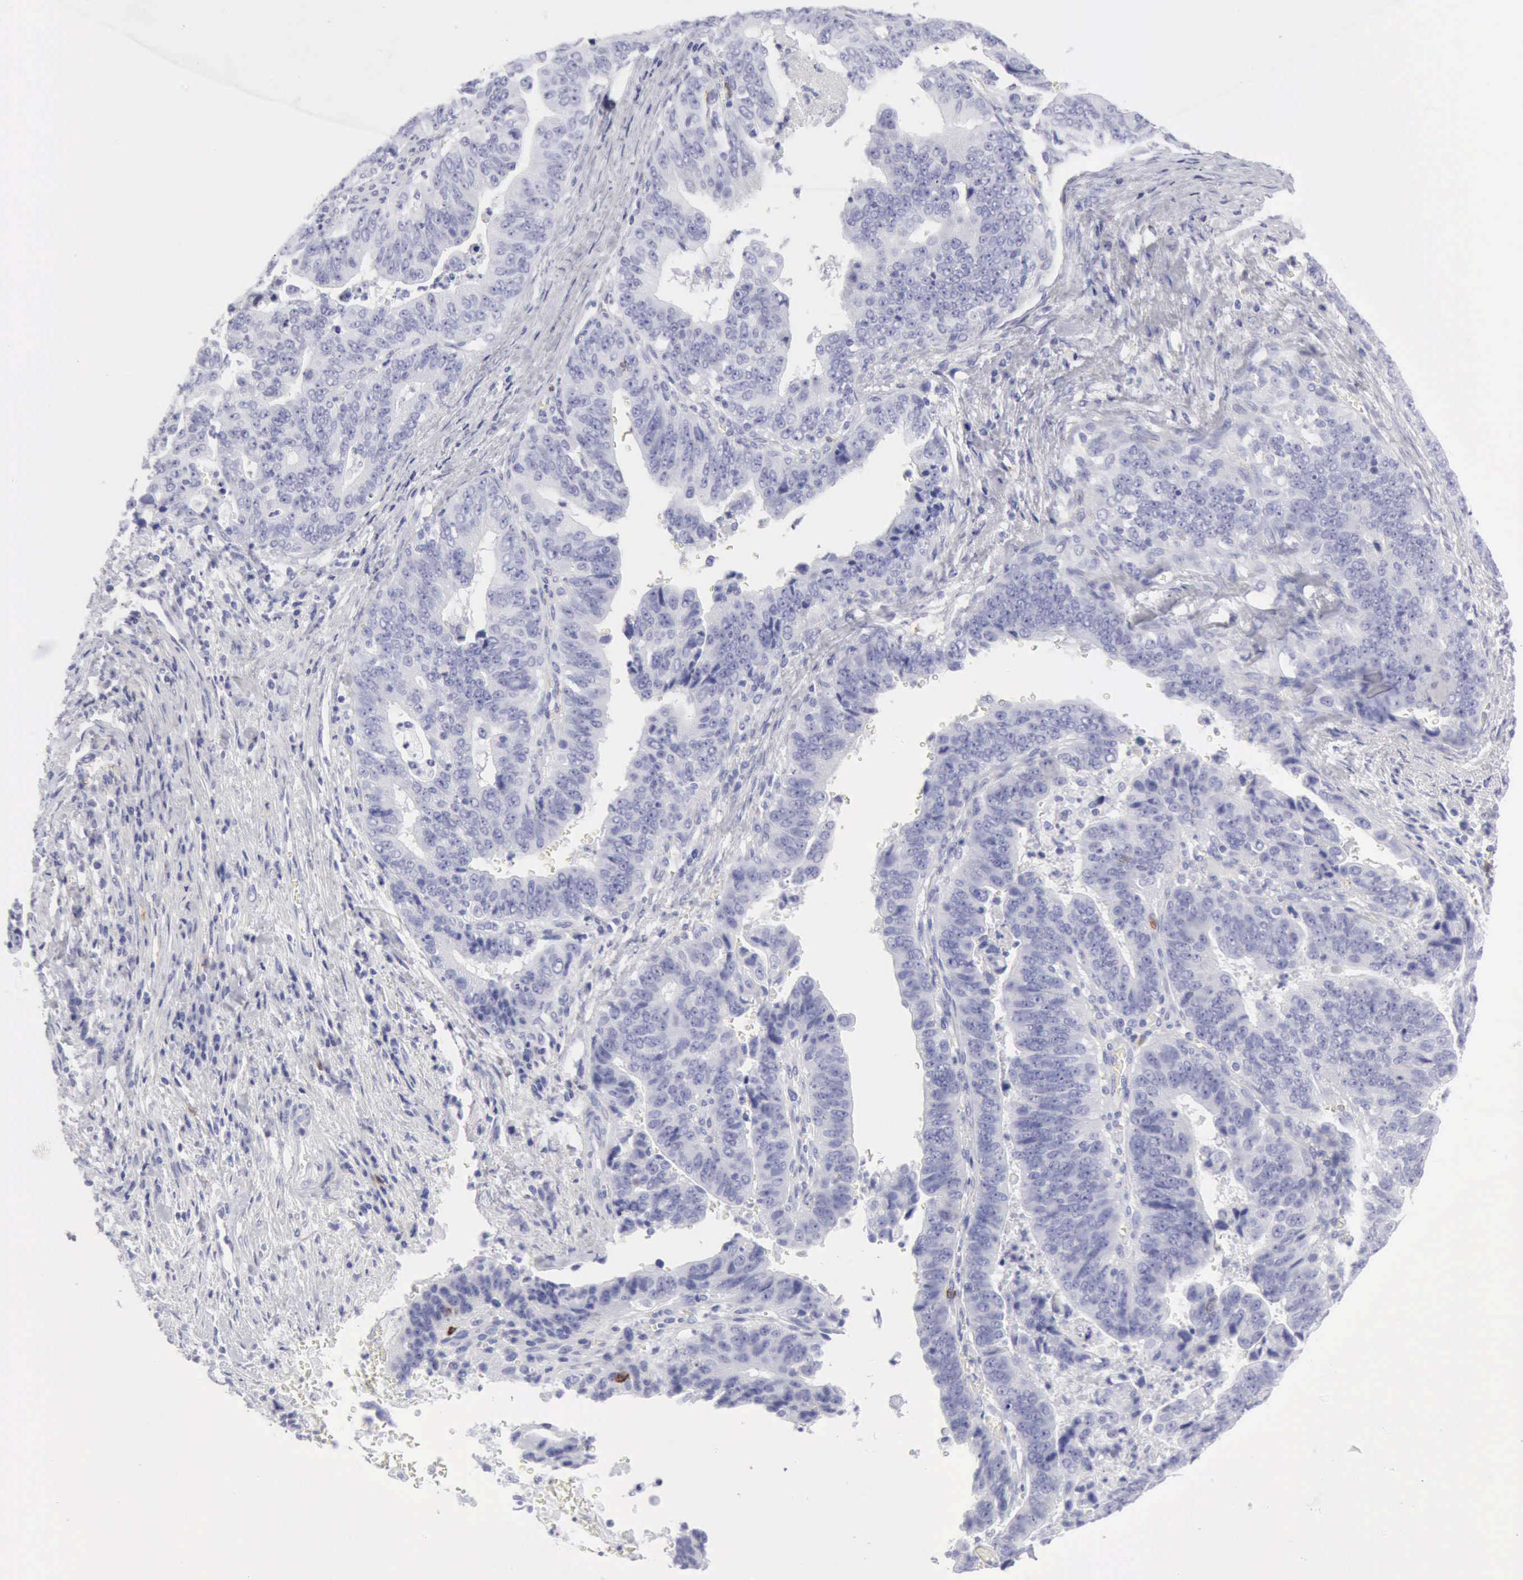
{"staining": {"intensity": "negative", "quantity": "none", "location": "none"}, "tissue": "stomach cancer", "cell_type": "Tumor cells", "image_type": "cancer", "snomed": [{"axis": "morphology", "description": "Adenocarcinoma, NOS"}, {"axis": "topography", "description": "Stomach, upper"}], "caption": "Tumor cells are negative for brown protein staining in adenocarcinoma (stomach). Nuclei are stained in blue.", "gene": "NCAM1", "patient": {"sex": "female", "age": 50}}